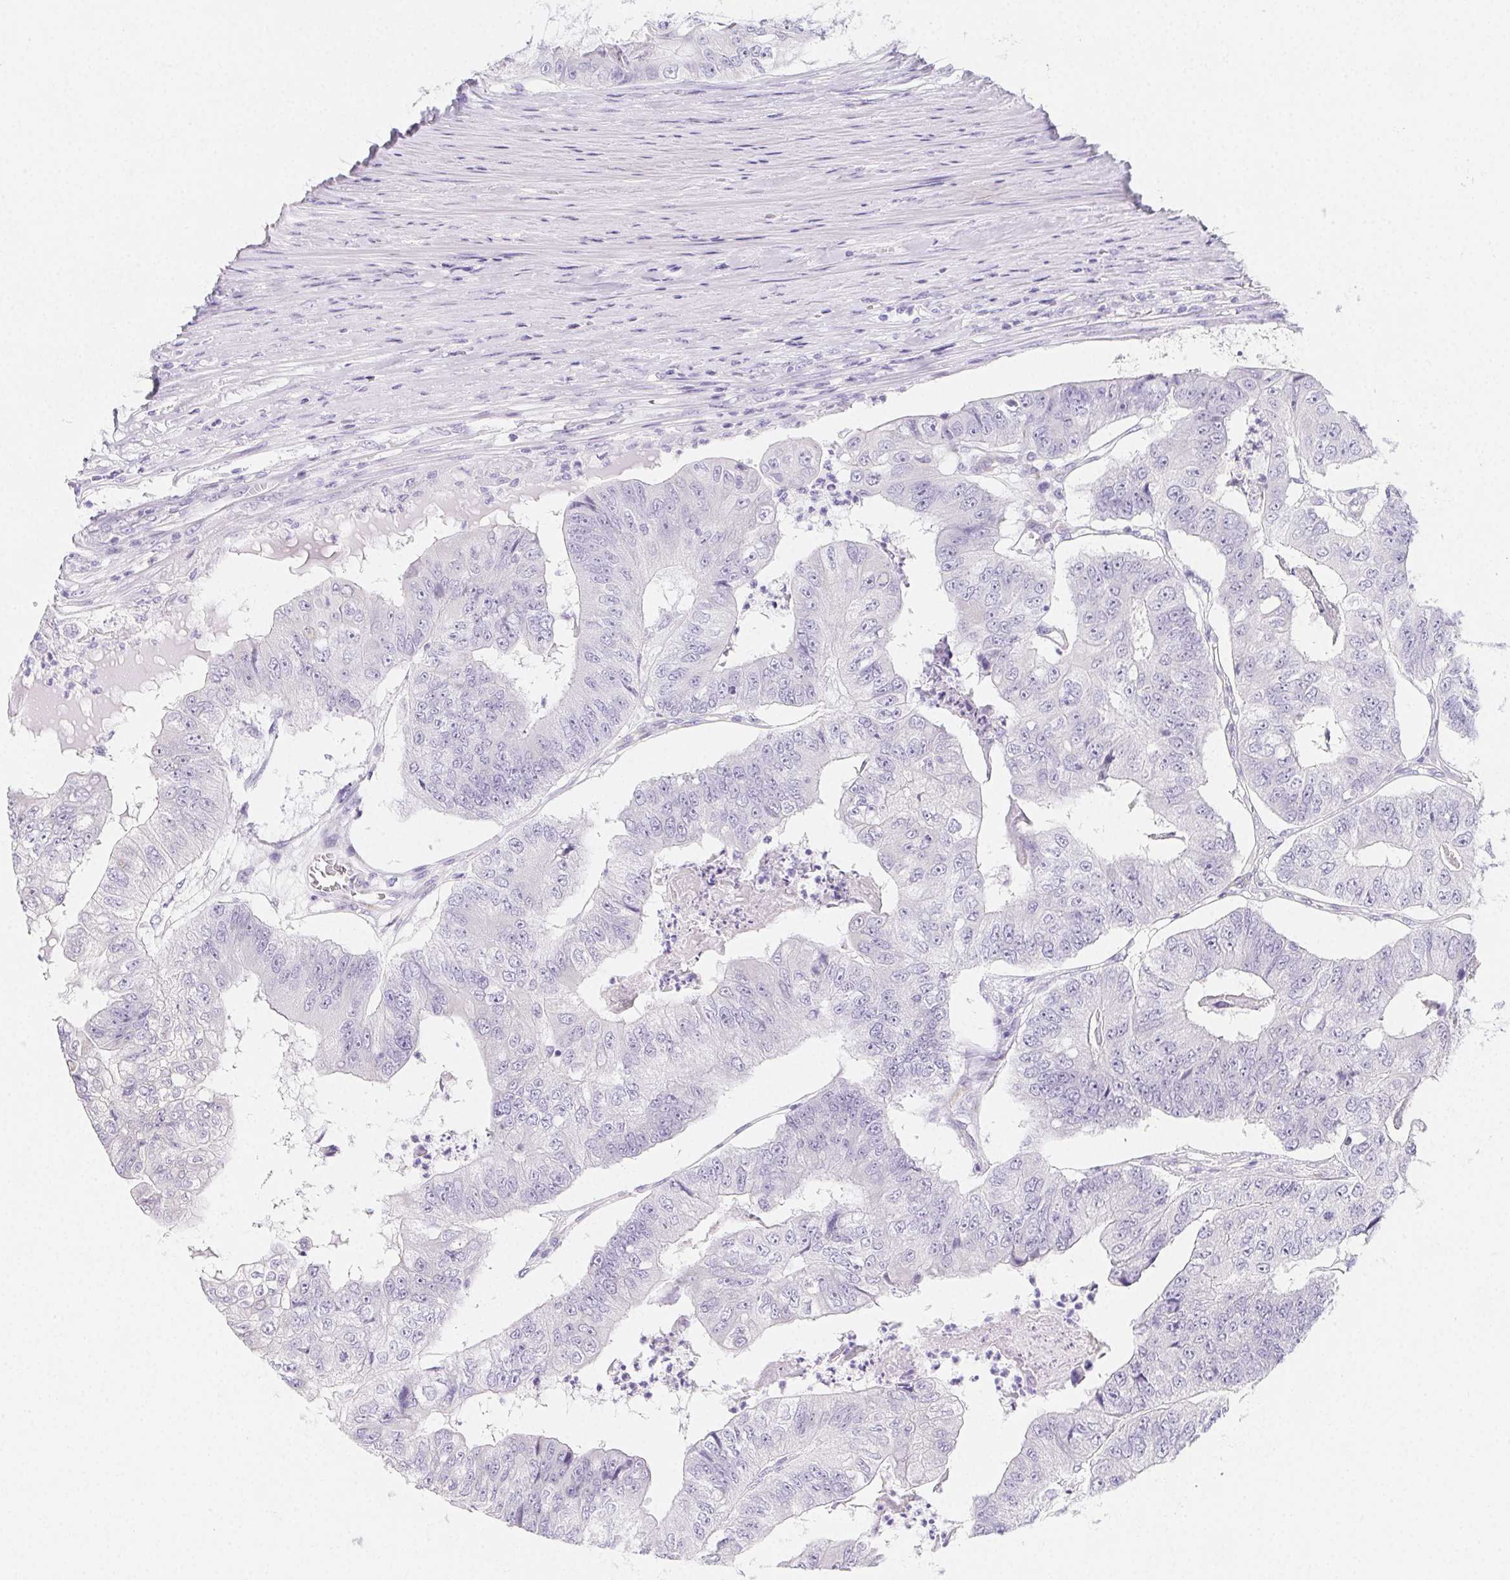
{"staining": {"intensity": "negative", "quantity": "none", "location": "none"}, "tissue": "colorectal cancer", "cell_type": "Tumor cells", "image_type": "cancer", "snomed": [{"axis": "morphology", "description": "Adenocarcinoma, NOS"}, {"axis": "topography", "description": "Colon"}], "caption": "Colorectal cancer (adenocarcinoma) was stained to show a protein in brown. There is no significant expression in tumor cells.", "gene": "HRC", "patient": {"sex": "female", "age": 67}}